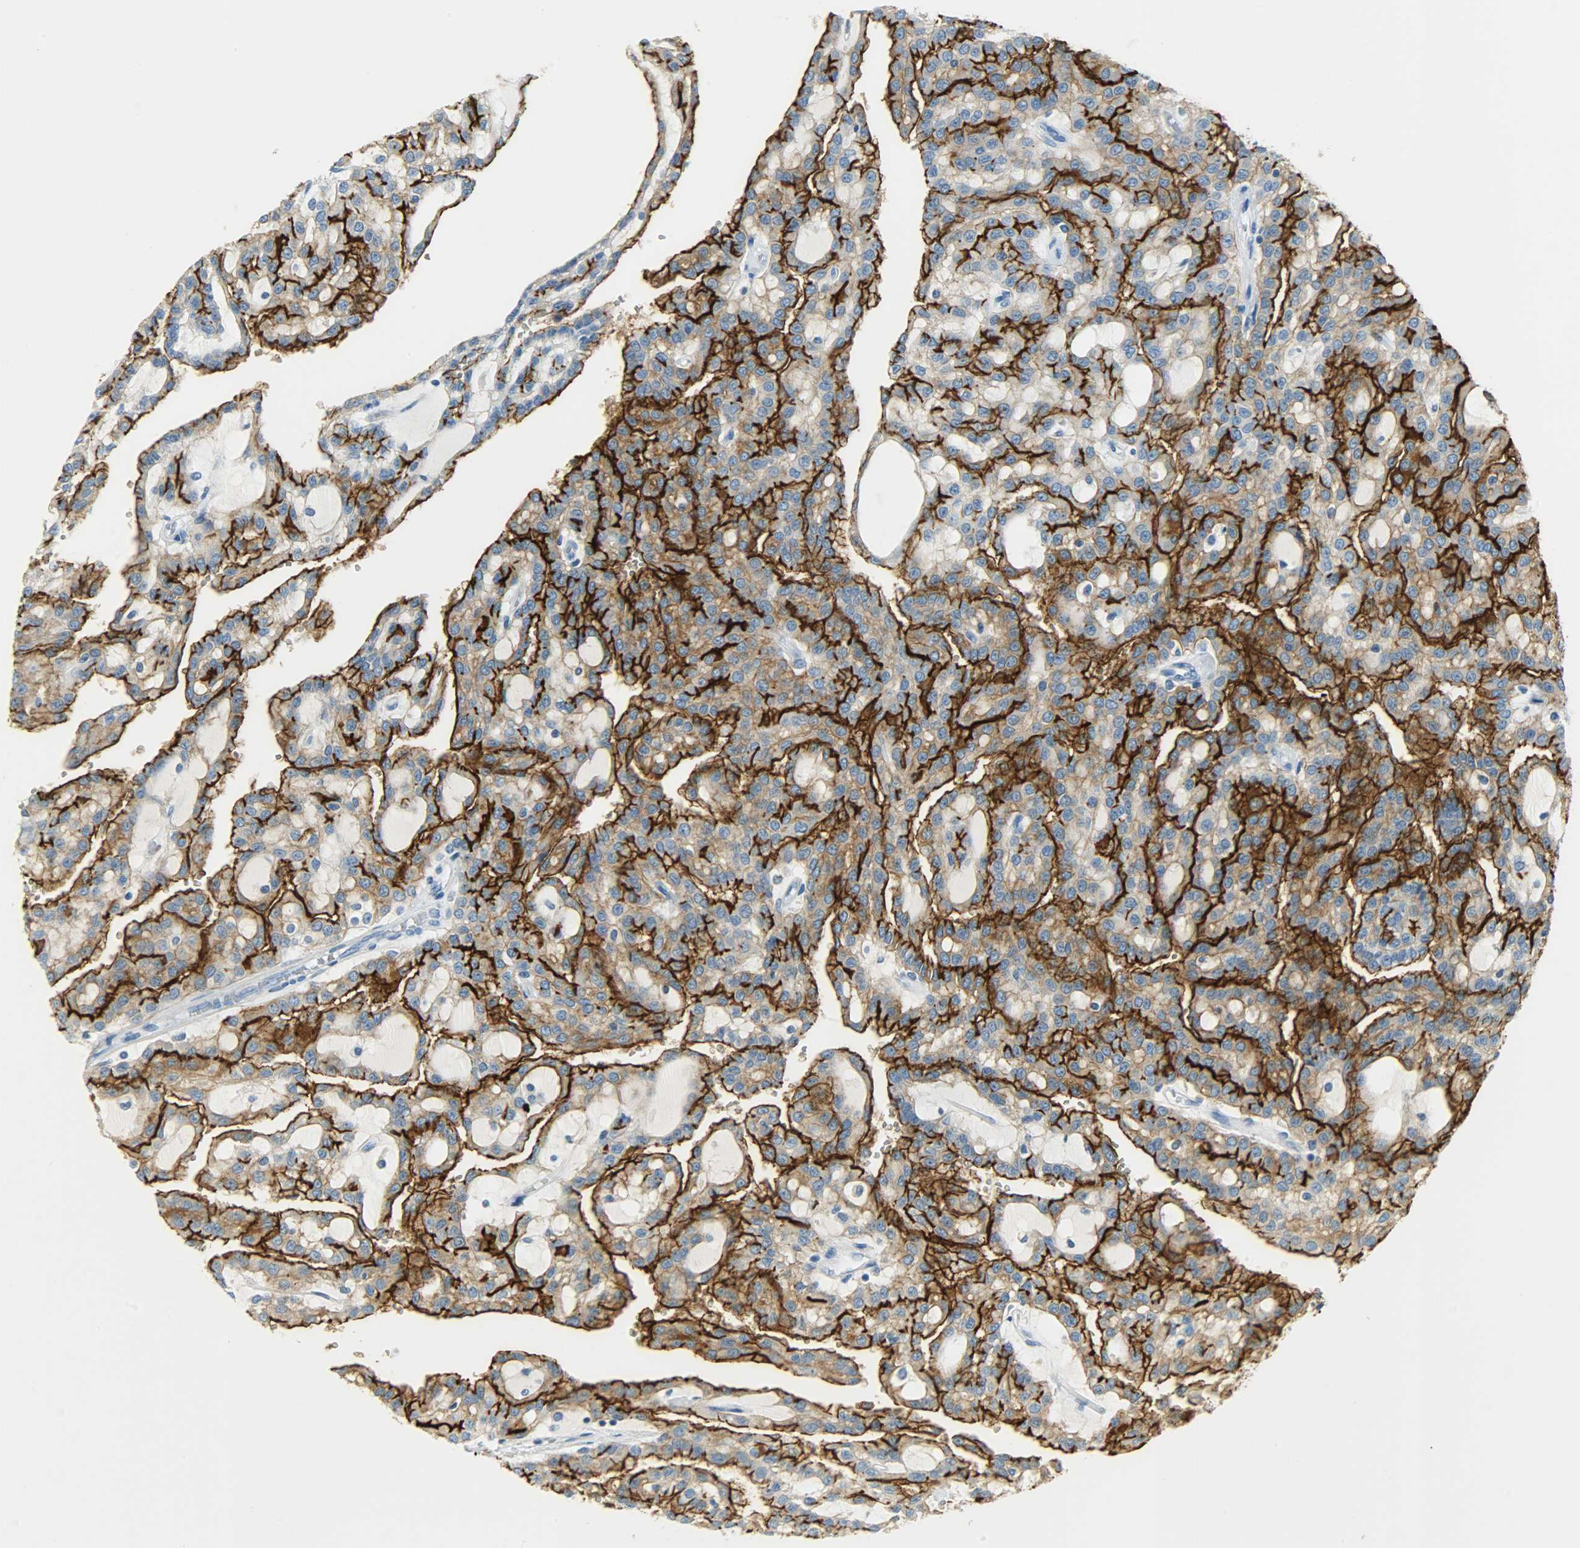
{"staining": {"intensity": "strong", "quantity": ">75%", "location": "cytoplasmic/membranous"}, "tissue": "renal cancer", "cell_type": "Tumor cells", "image_type": "cancer", "snomed": [{"axis": "morphology", "description": "Adenocarcinoma, NOS"}, {"axis": "topography", "description": "Kidney"}], "caption": "Tumor cells reveal high levels of strong cytoplasmic/membranous expression in about >75% of cells in adenocarcinoma (renal).", "gene": "PROM1", "patient": {"sex": "male", "age": 63}}